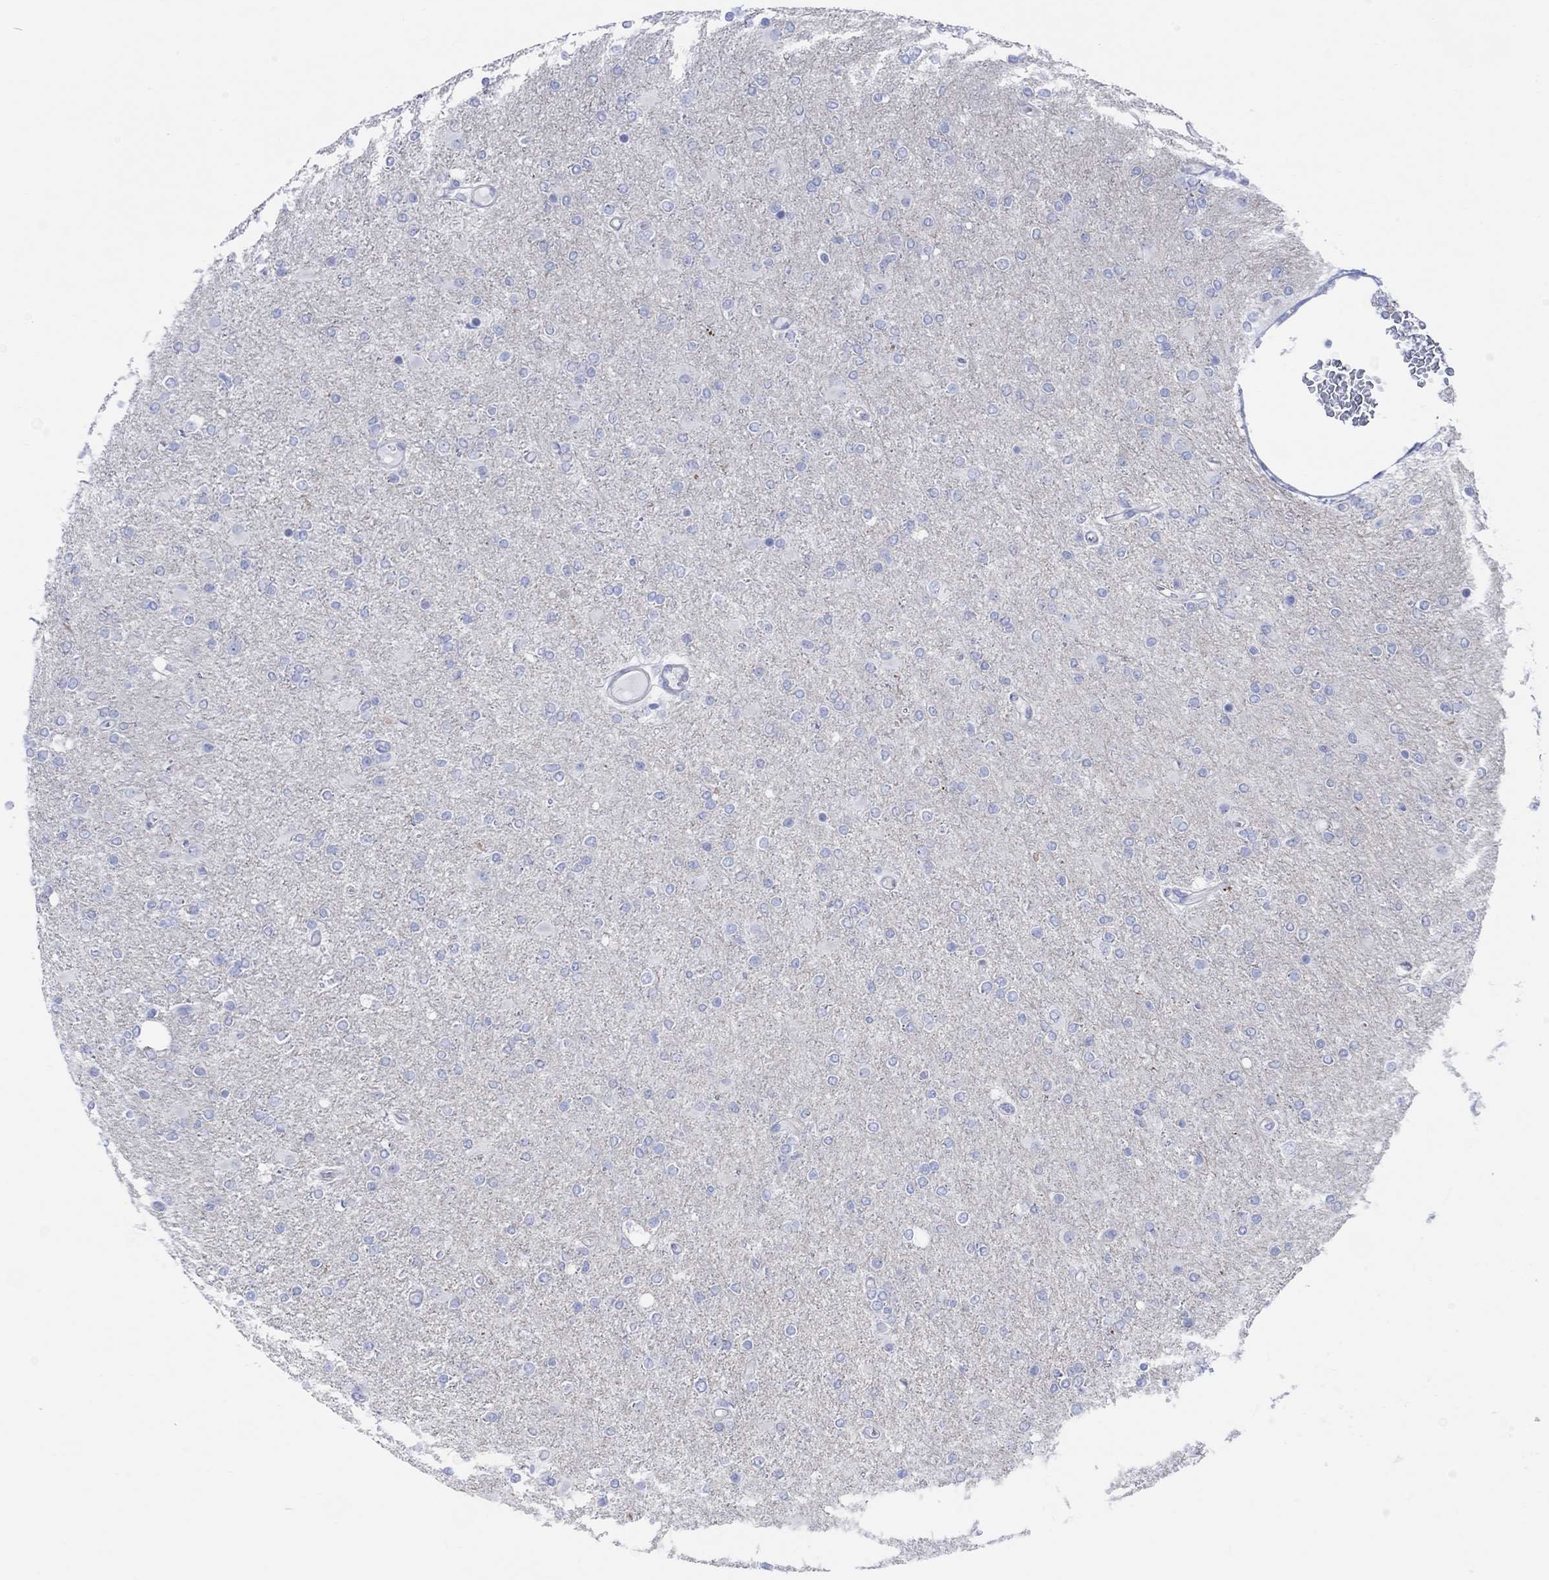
{"staining": {"intensity": "negative", "quantity": "none", "location": "none"}, "tissue": "glioma", "cell_type": "Tumor cells", "image_type": "cancer", "snomed": [{"axis": "morphology", "description": "Glioma, malignant, High grade"}, {"axis": "topography", "description": "Cerebral cortex"}], "caption": "The image demonstrates no significant positivity in tumor cells of malignant glioma (high-grade). Nuclei are stained in blue.", "gene": "TLDC2", "patient": {"sex": "male", "age": 70}}